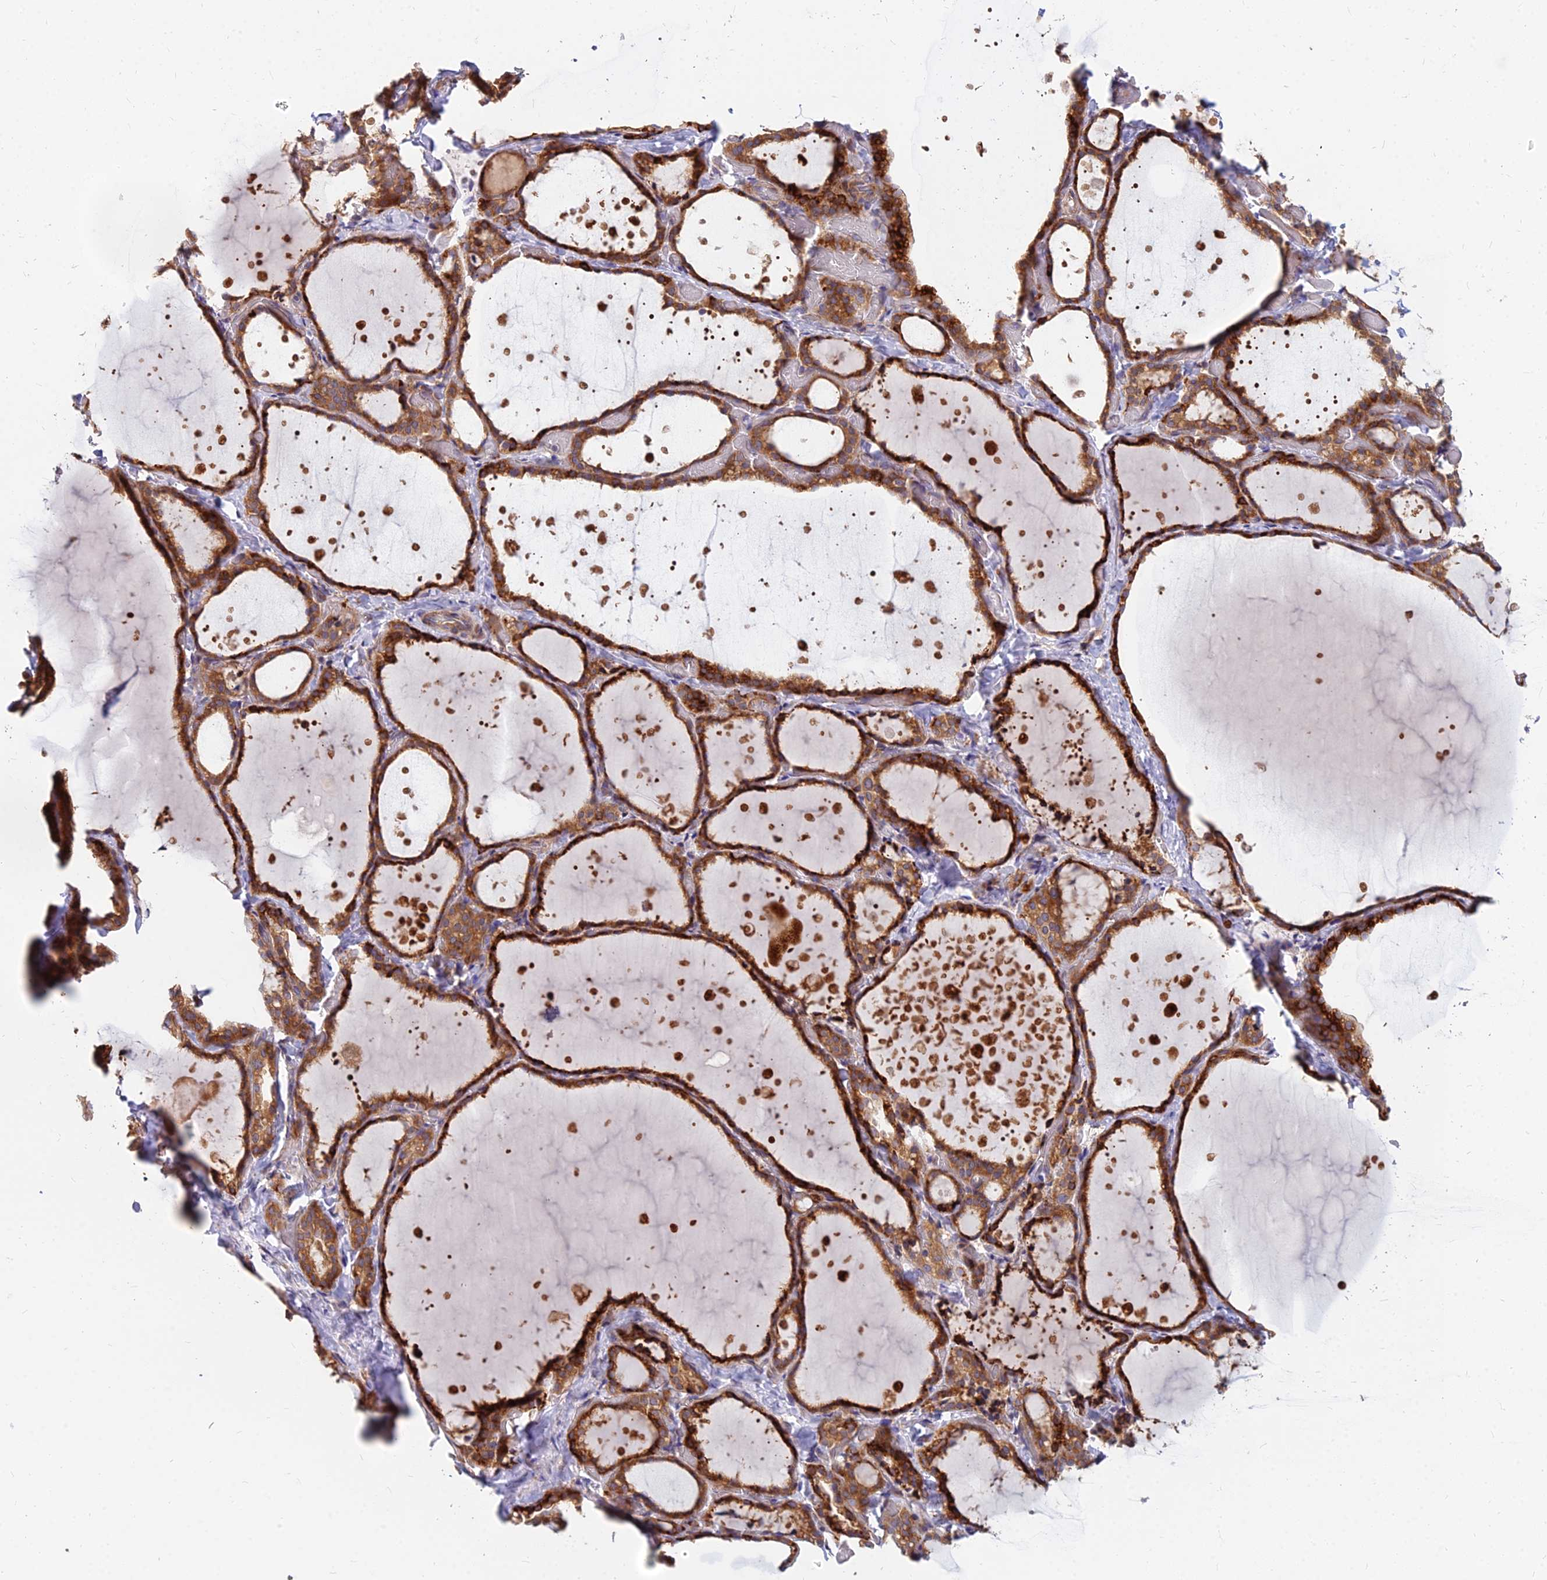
{"staining": {"intensity": "strong", "quantity": ">75%", "location": "cytoplasmic/membranous"}, "tissue": "thyroid gland", "cell_type": "Glandular cells", "image_type": "normal", "snomed": [{"axis": "morphology", "description": "Normal tissue, NOS"}, {"axis": "topography", "description": "Thyroid gland"}], "caption": "DAB (3,3'-diaminobenzidine) immunohistochemical staining of unremarkable human thyroid gland exhibits strong cytoplasmic/membranous protein staining in about >75% of glandular cells.", "gene": "CCT6A", "patient": {"sex": "female", "age": 44}}